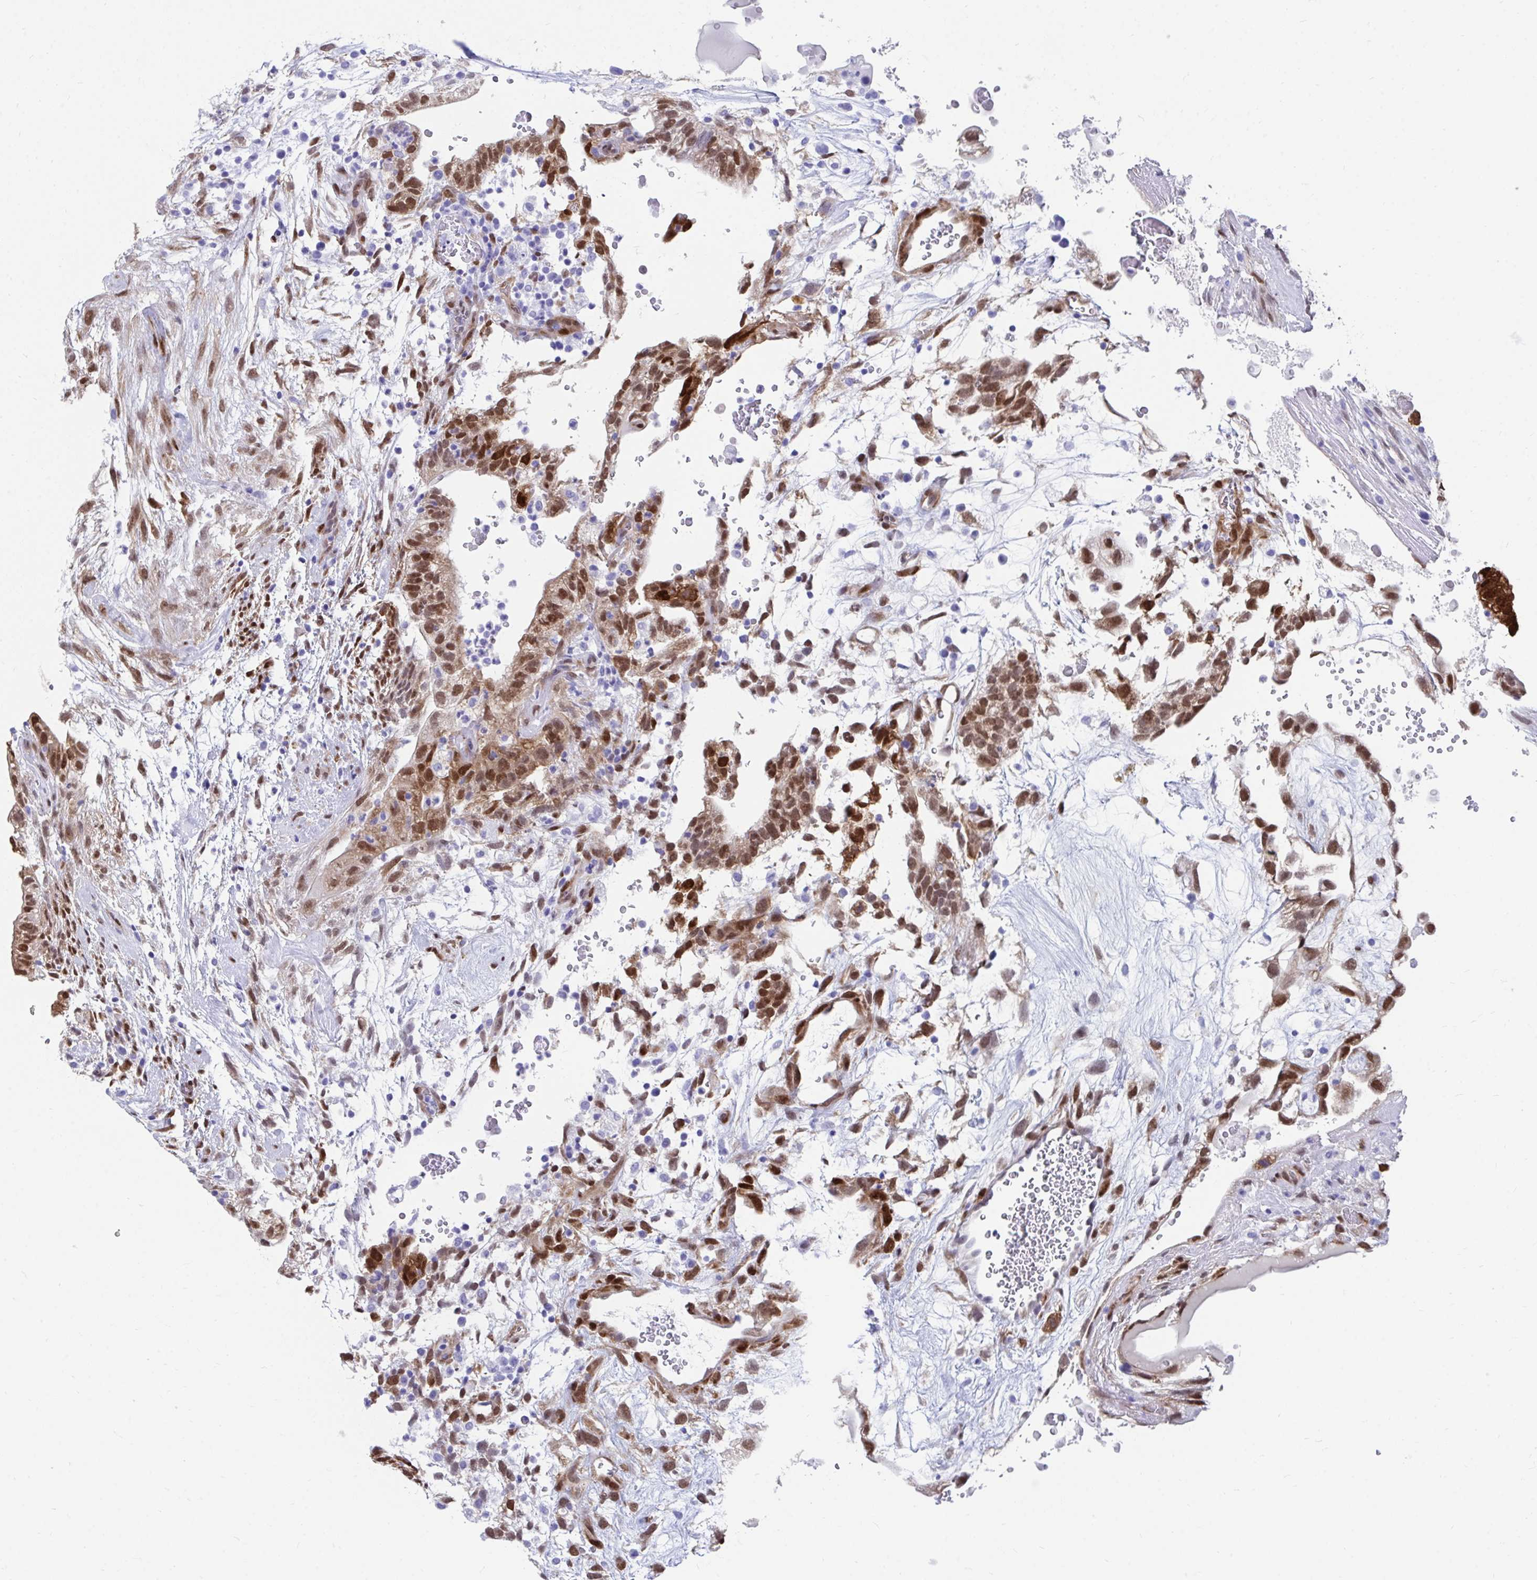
{"staining": {"intensity": "strong", "quantity": ">75%", "location": "cytoplasmic/membranous,nuclear"}, "tissue": "testis cancer", "cell_type": "Tumor cells", "image_type": "cancer", "snomed": [{"axis": "morphology", "description": "Carcinoma, Embryonal, NOS"}, {"axis": "topography", "description": "Testis"}], "caption": "Immunohistochemistry (IHC) photomicrograph of testis cancer stained for a protein (brown), which reveals high levels of strong cytoplasmic/membranous and nuclear staining in approximately >75% of tumor cells.", "gene": "RBPMS", "patient": {"sex": "male", "age": 32}}